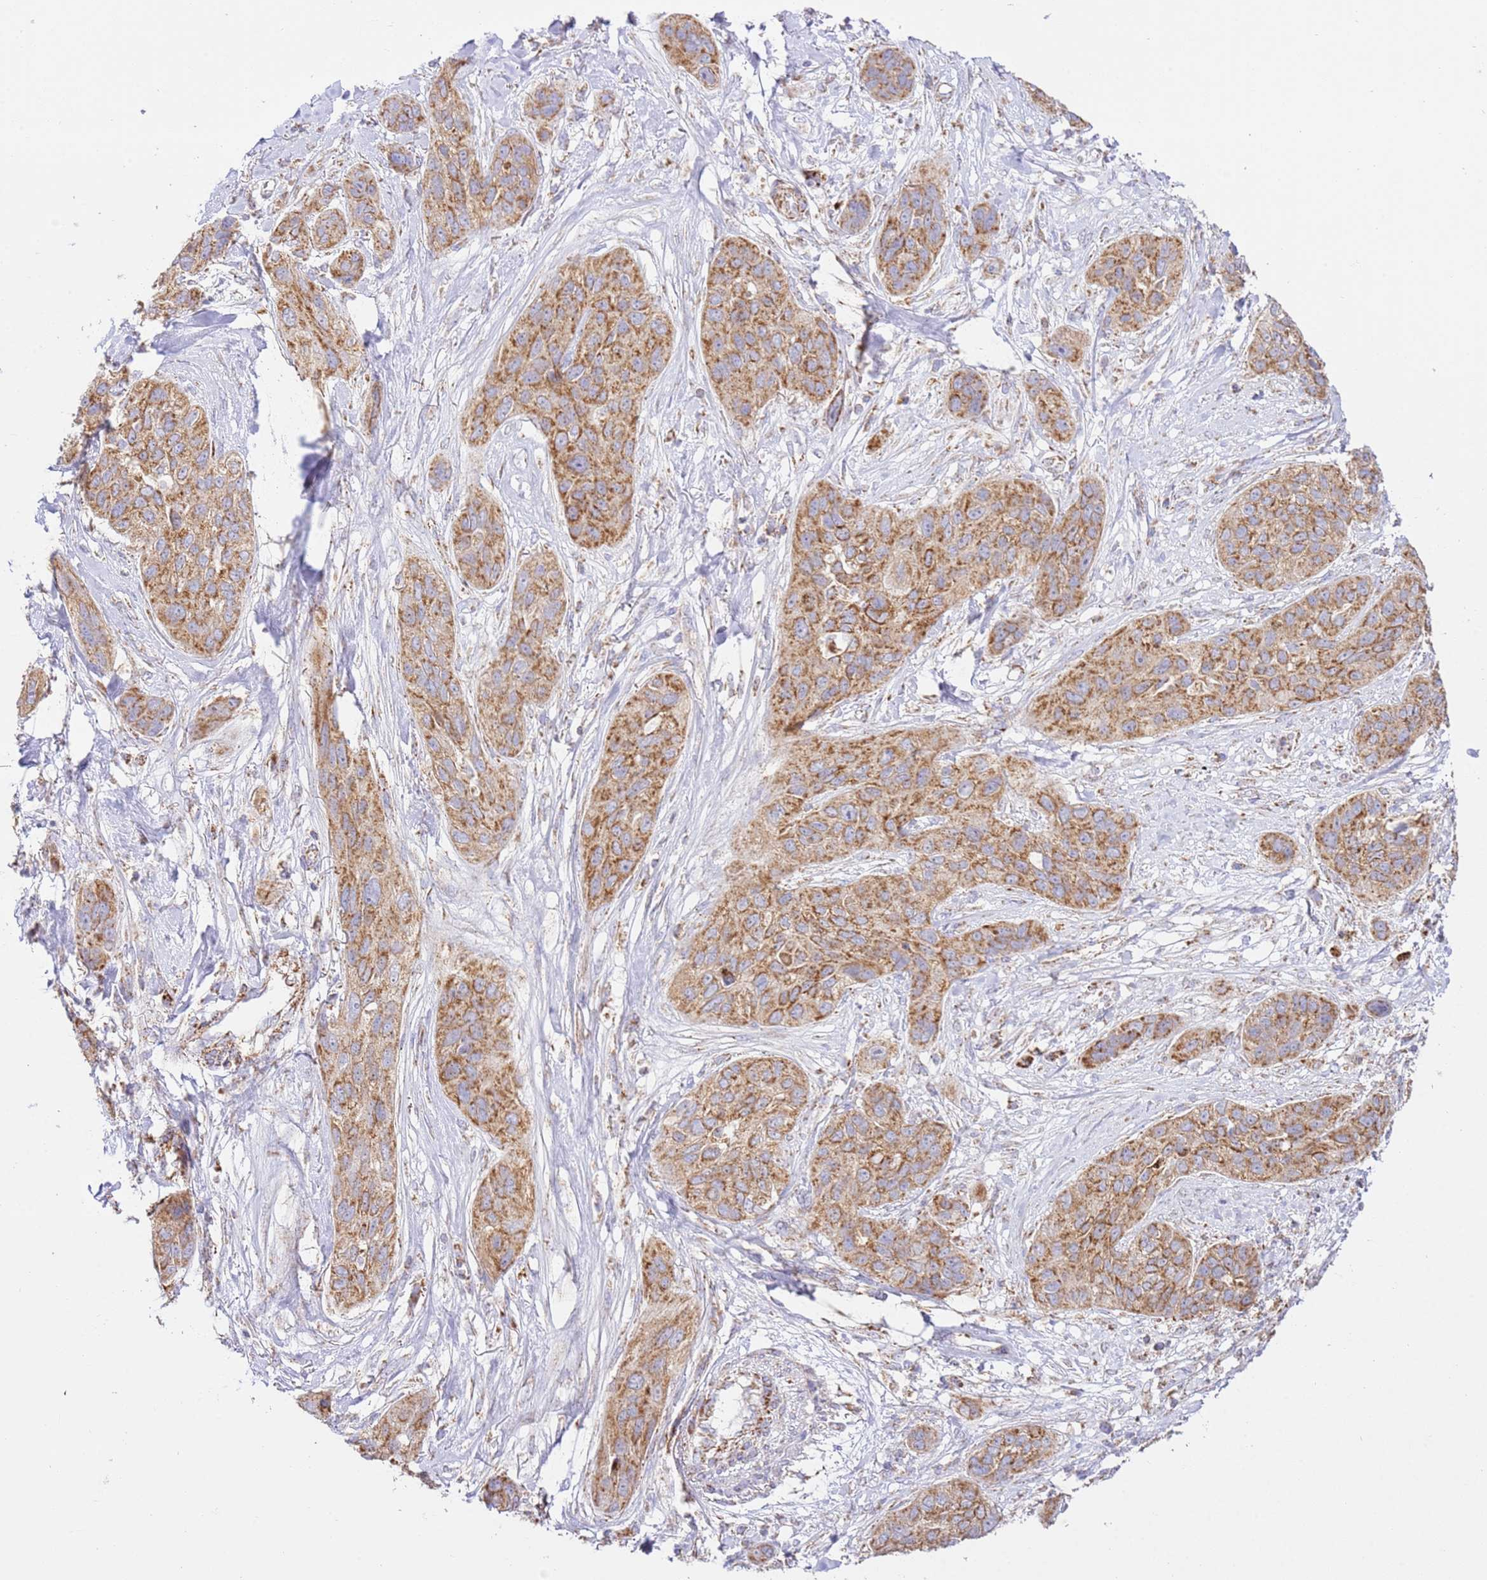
{"staining": {"intensity": "moderate", "quantity": ">75%", "location": "cytoplasmic/membranous"}, "tissue": "lung cancer", "cell_type": "Tumor cells", "image_type": "cancer", "snomed": [{"axis": "morphology", "description": "Squamous cell carcinoma, NOS"}, {"axis": "topography", "description": "Lung"}], "caption": "Lung cancer (squamous cell carcinoma) was stained to show a protein in brown. There is medium levels of moderate cytoplasmic/membranous staining in about >75% of tumor cells.", "gene": "ZBTB39", "patient": {"sex": "female", "age": 70}}